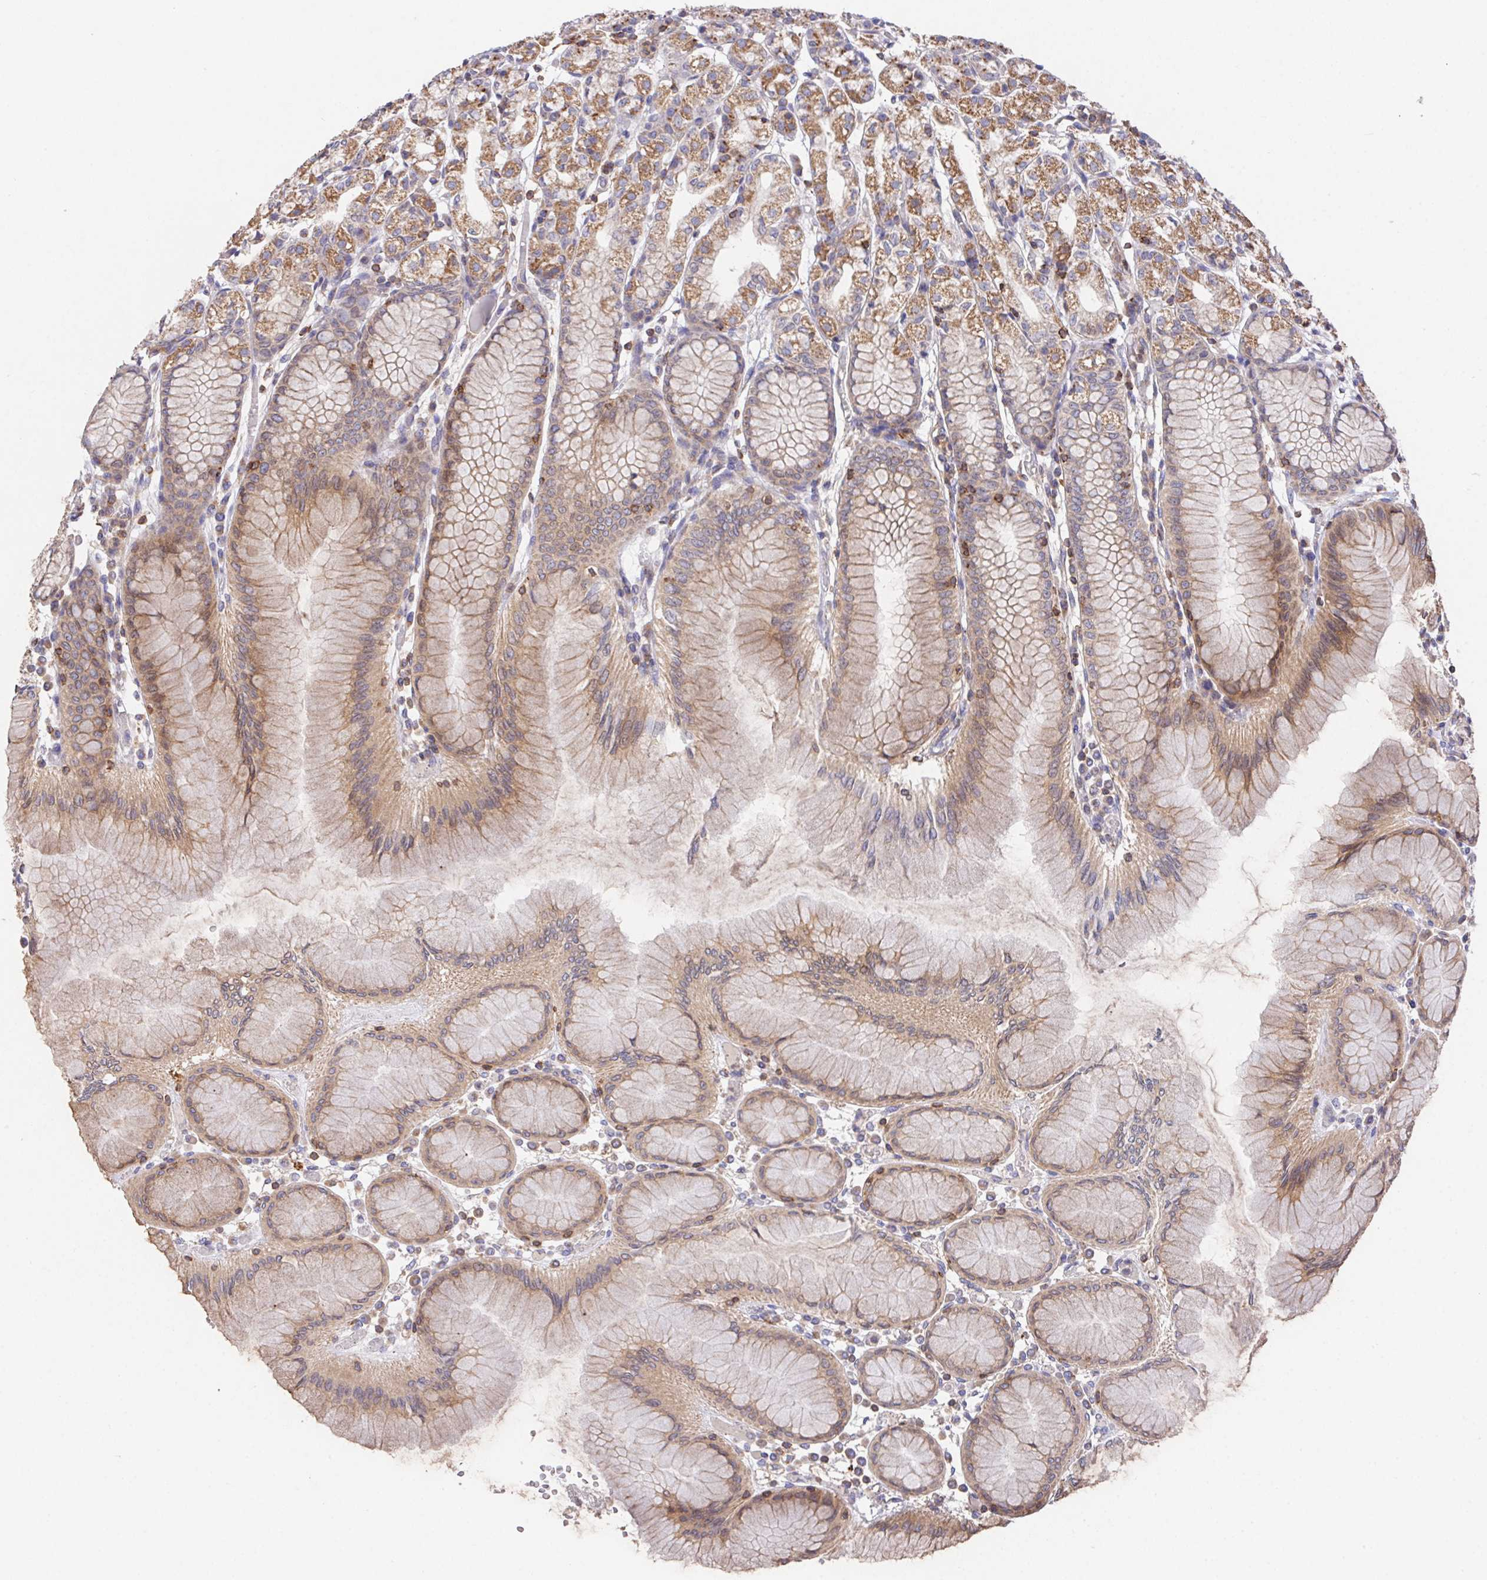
{"staining": {"intensity": "moderate", "quantity": ">75%", "location": "cytoplasmic/membranous"}, "tissue": "stomach", "cell_type": "Glandular cells", "image_type": "normal", "snomed": [{"axis": "morphology", "description": "Normal tissue, NOS"}, {"axis": "topography", "description": "Stomach"}], "caption": "About >75% of glandular cells in benign stomach show moderate cytoplasmic/membranous protein positivity as visualized by brown immunohistochemical staining.", "gene": "FAM241A", "patient": {"sex": "female", "age": 57}}